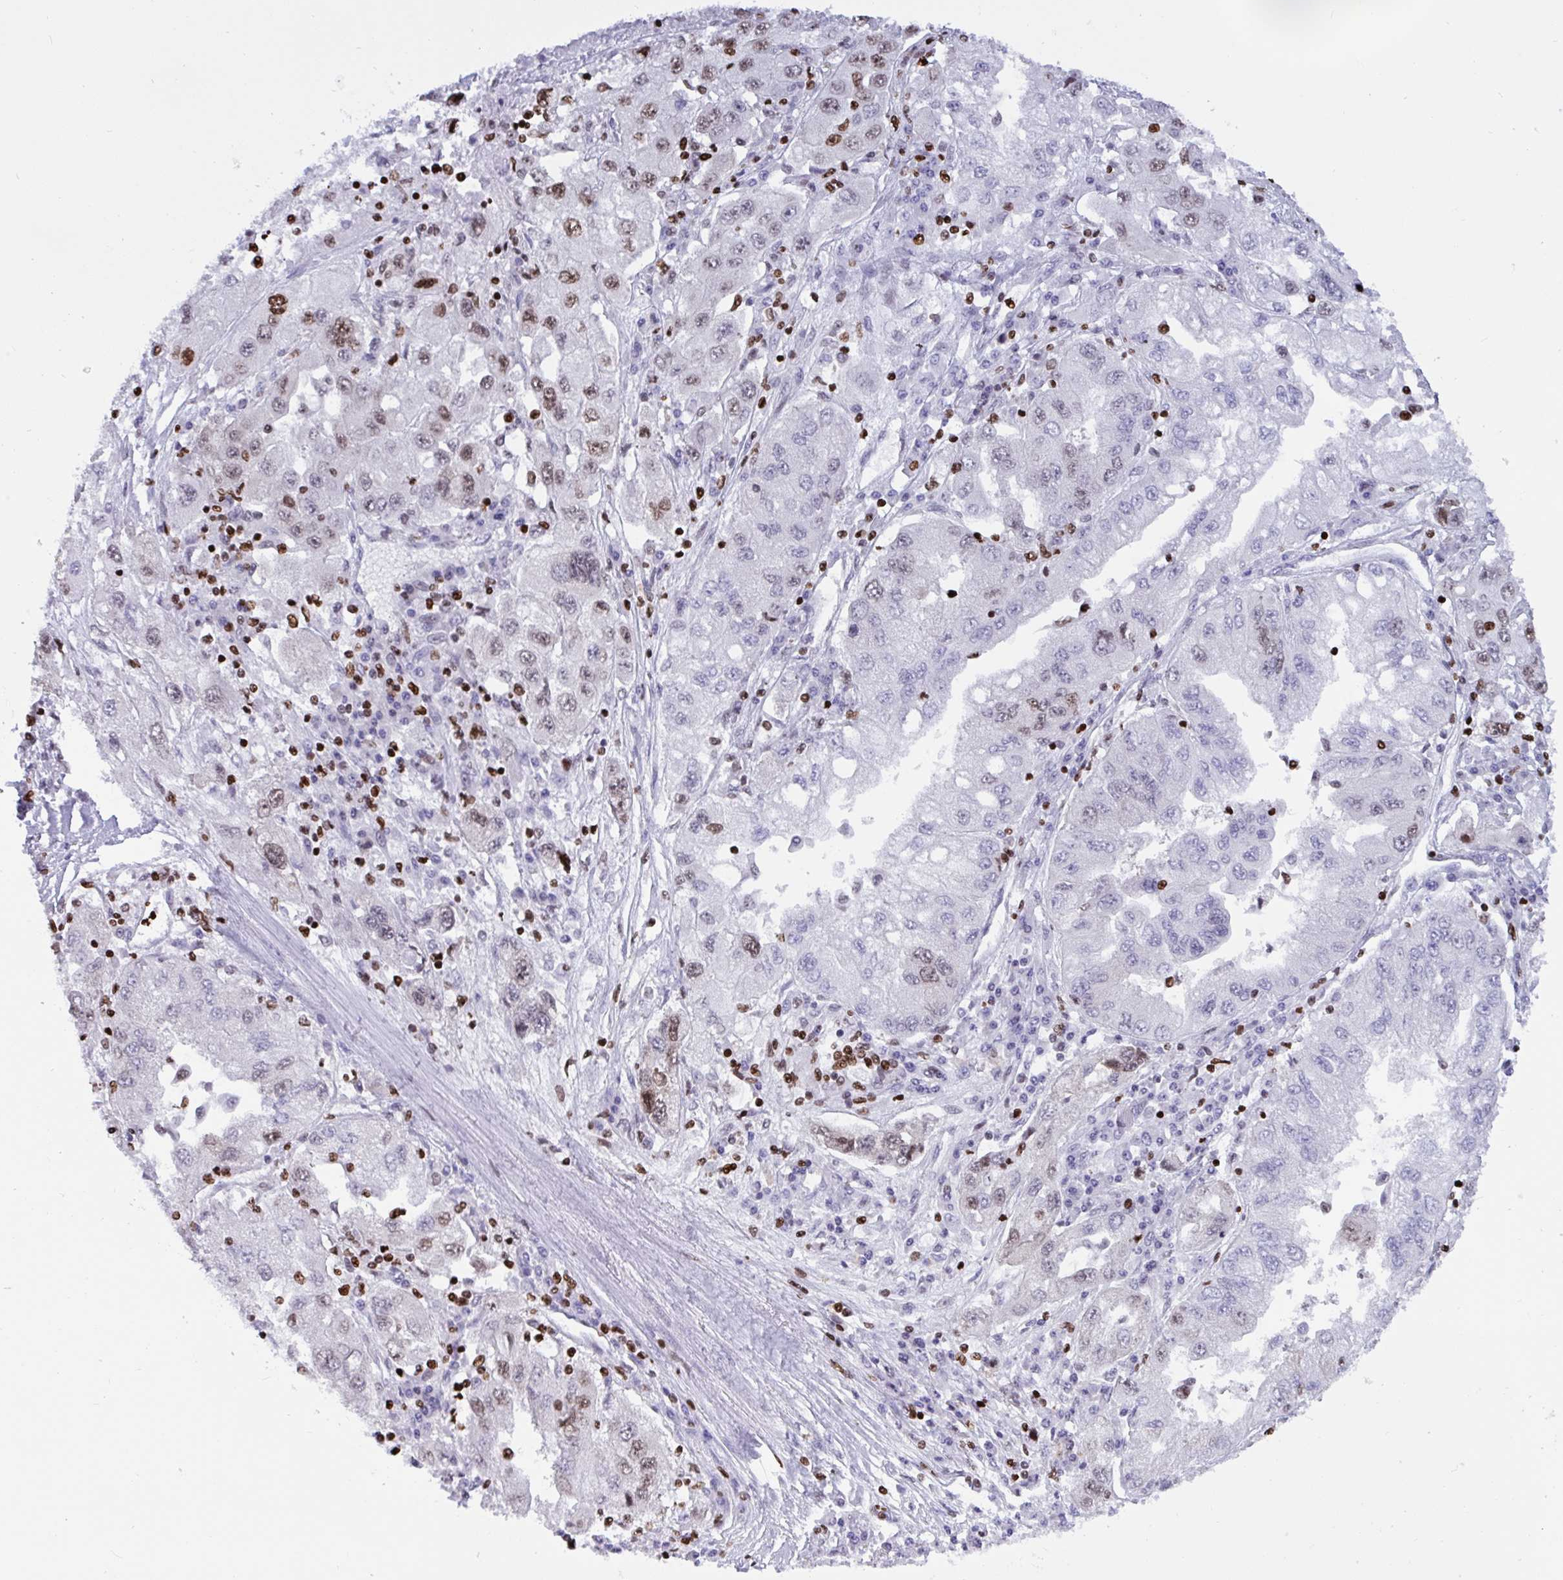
{"staining": {"intensity": "weak", "quantity": "<25%", "location": "nuclear"}, "tissue": "lung cancer", "cell_type": "Tumor cells", "image_type": "cancer", "snomed": [{"axis": "morphology", "description": "Adenocarcinoma, NOS"}, {"axis": "morphology", "description": "Adenocarcinoma primary or metastatic"}, {"axis": "topography", "description": "Lung"}], "caption": "There is no significant staining in tumor cells of lung cancer (adenocarcinoma primary or metastatic).", "gene": "HMGB2", "patient": {"sex": "male", "age": 74}}